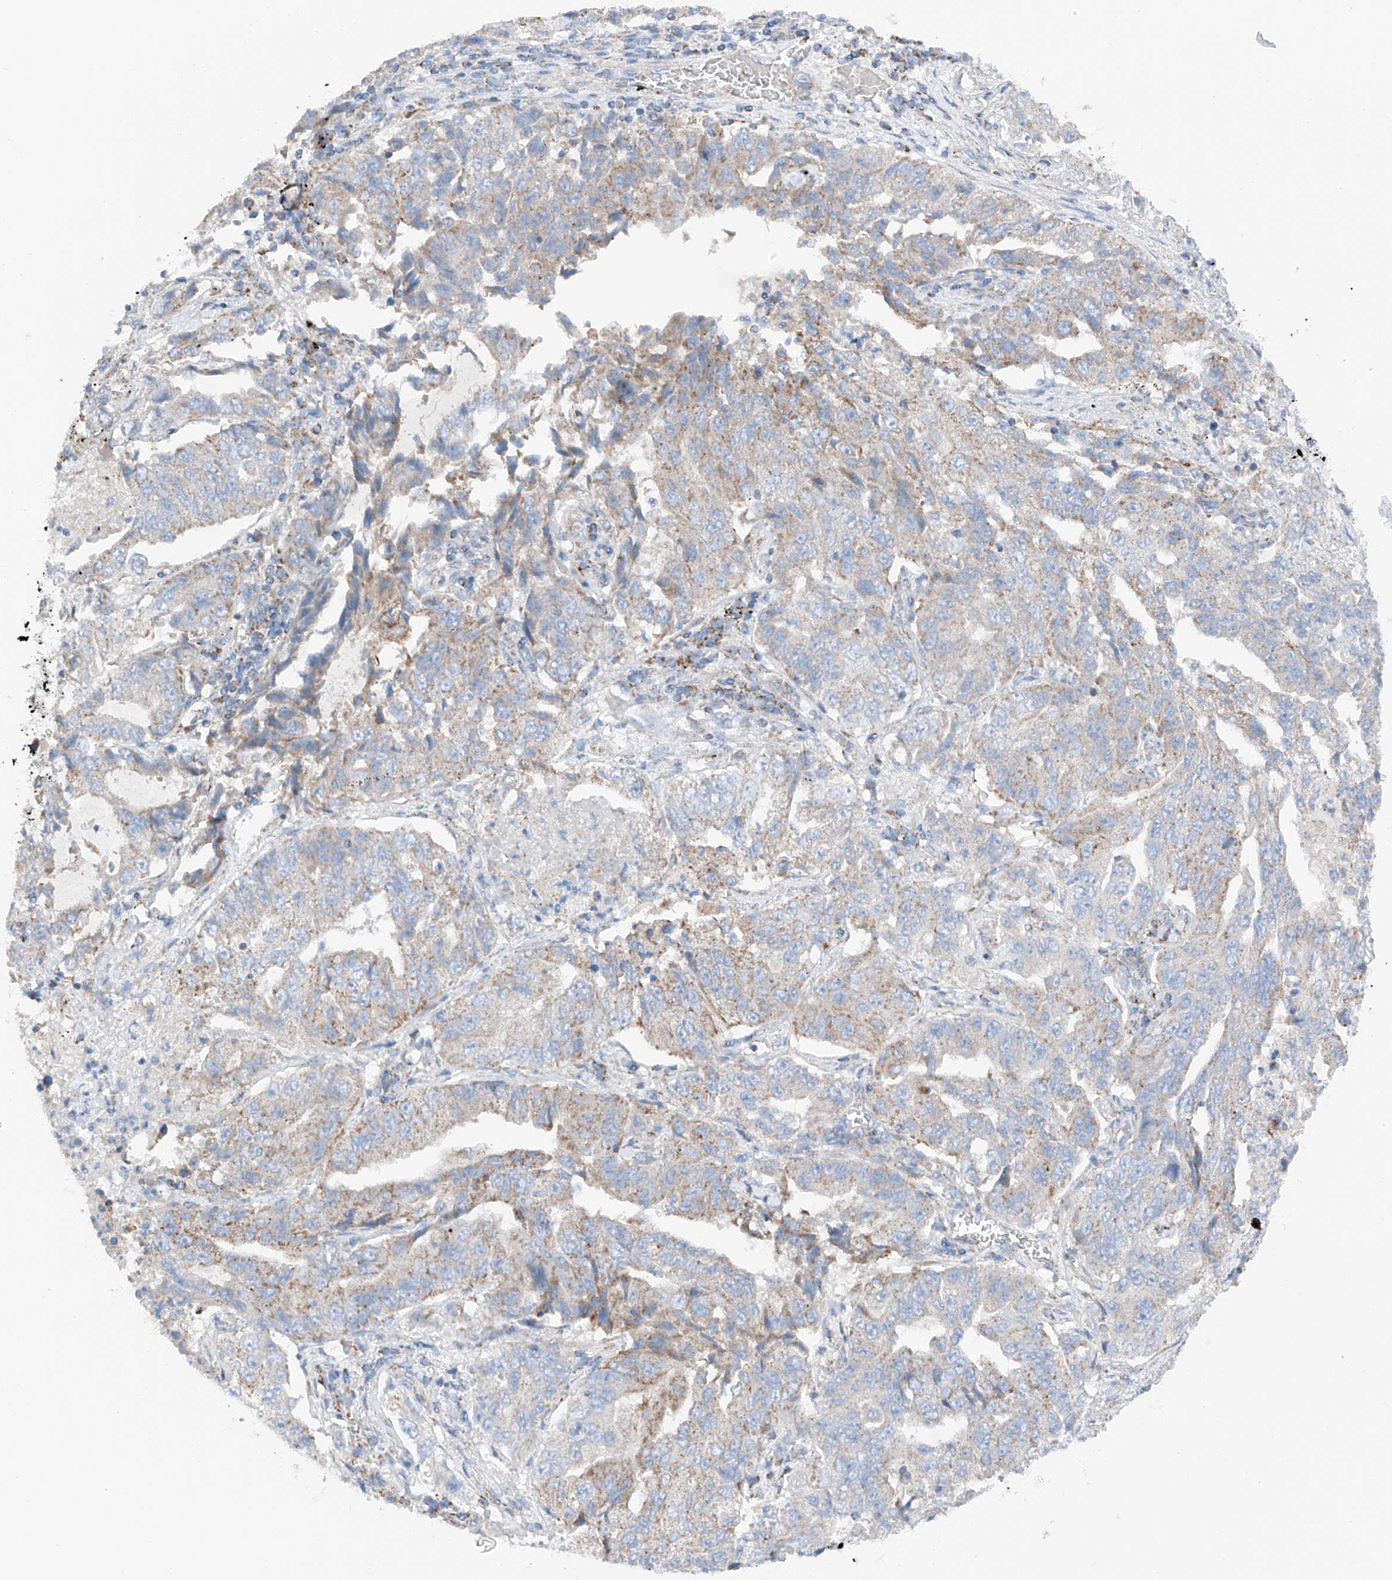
{"staining": {"intensity": "weak", "quantity": "25%-75%", "location": "cytoplasmic/membranous"}, "tissue": "lung cancer", "cell_type": "Tumor cells", "image_type": "cancer", "snomed": [{"axis": "morphology", "description": "Adenocarcinoma, NOS"}, {"axis": "topography", "description": "Lung"}], "caption": "Protein expression analysis of human lung cancer reveals weak cytoplasmic/membranous staining in about 25%-75% of tumor cells.", "gene": "MRAP", "patient": {"sex": "female", "age": 51}}